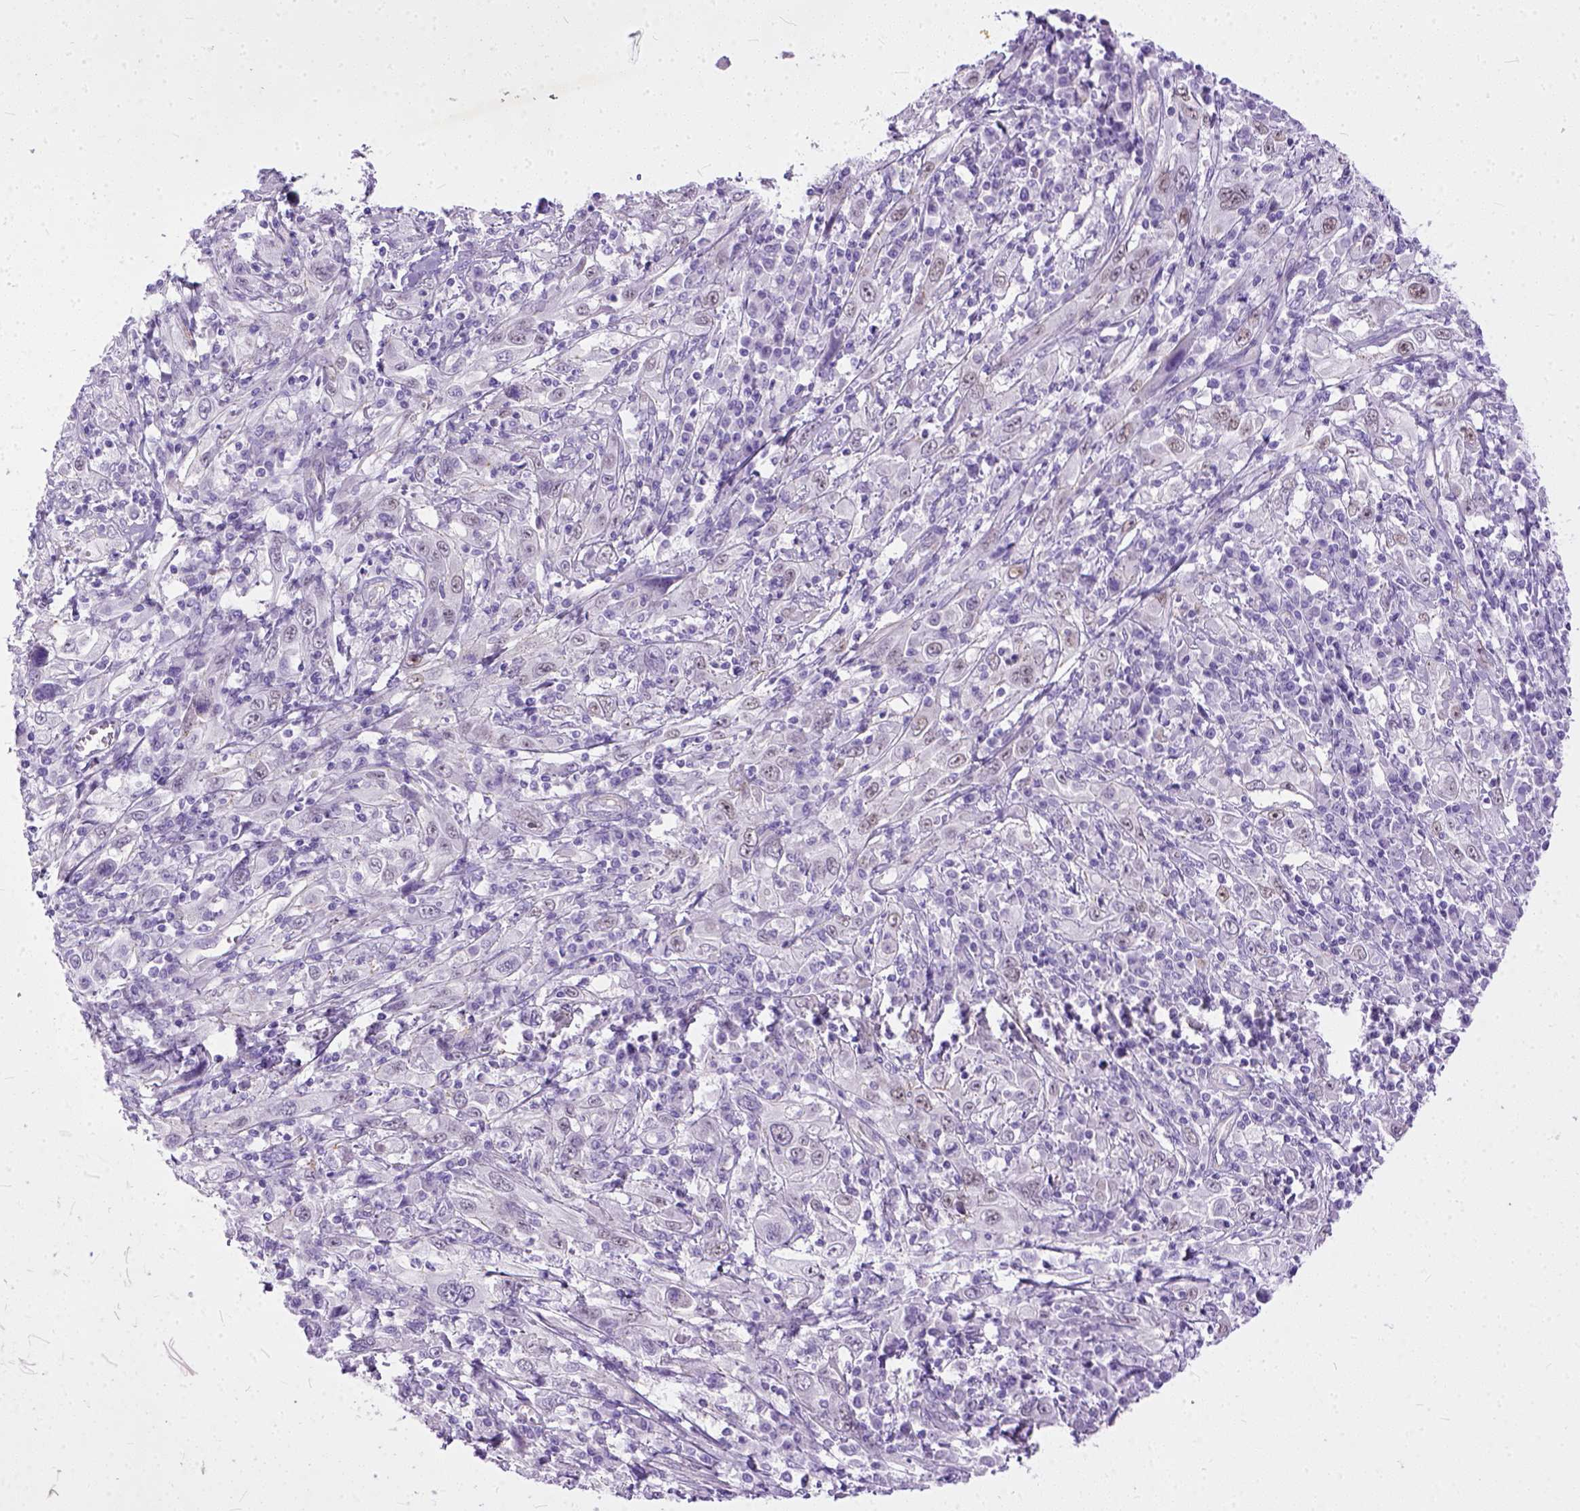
{"staining": {"intensity": "negative", "quantity": "none", "location": "none"}, "tissue": "cervical cancer", "cell_type": "Tumor cells", "image_type": "cancer", "snomed": [{"axis": "morphology", "description": "Squamous cell carcinoma, NOS"}, {"axis": "topography", "description": "Cervix"}], "caption": "High magnification brightfield microscopy of cervical squamous cell carcinoma stained with DAB (brown) and counterstained with hematoxylin (blue): tumor cells show no significant positivity.", "gene": "ADGRF1", "patient": {"sex": "female", "age": 46}}